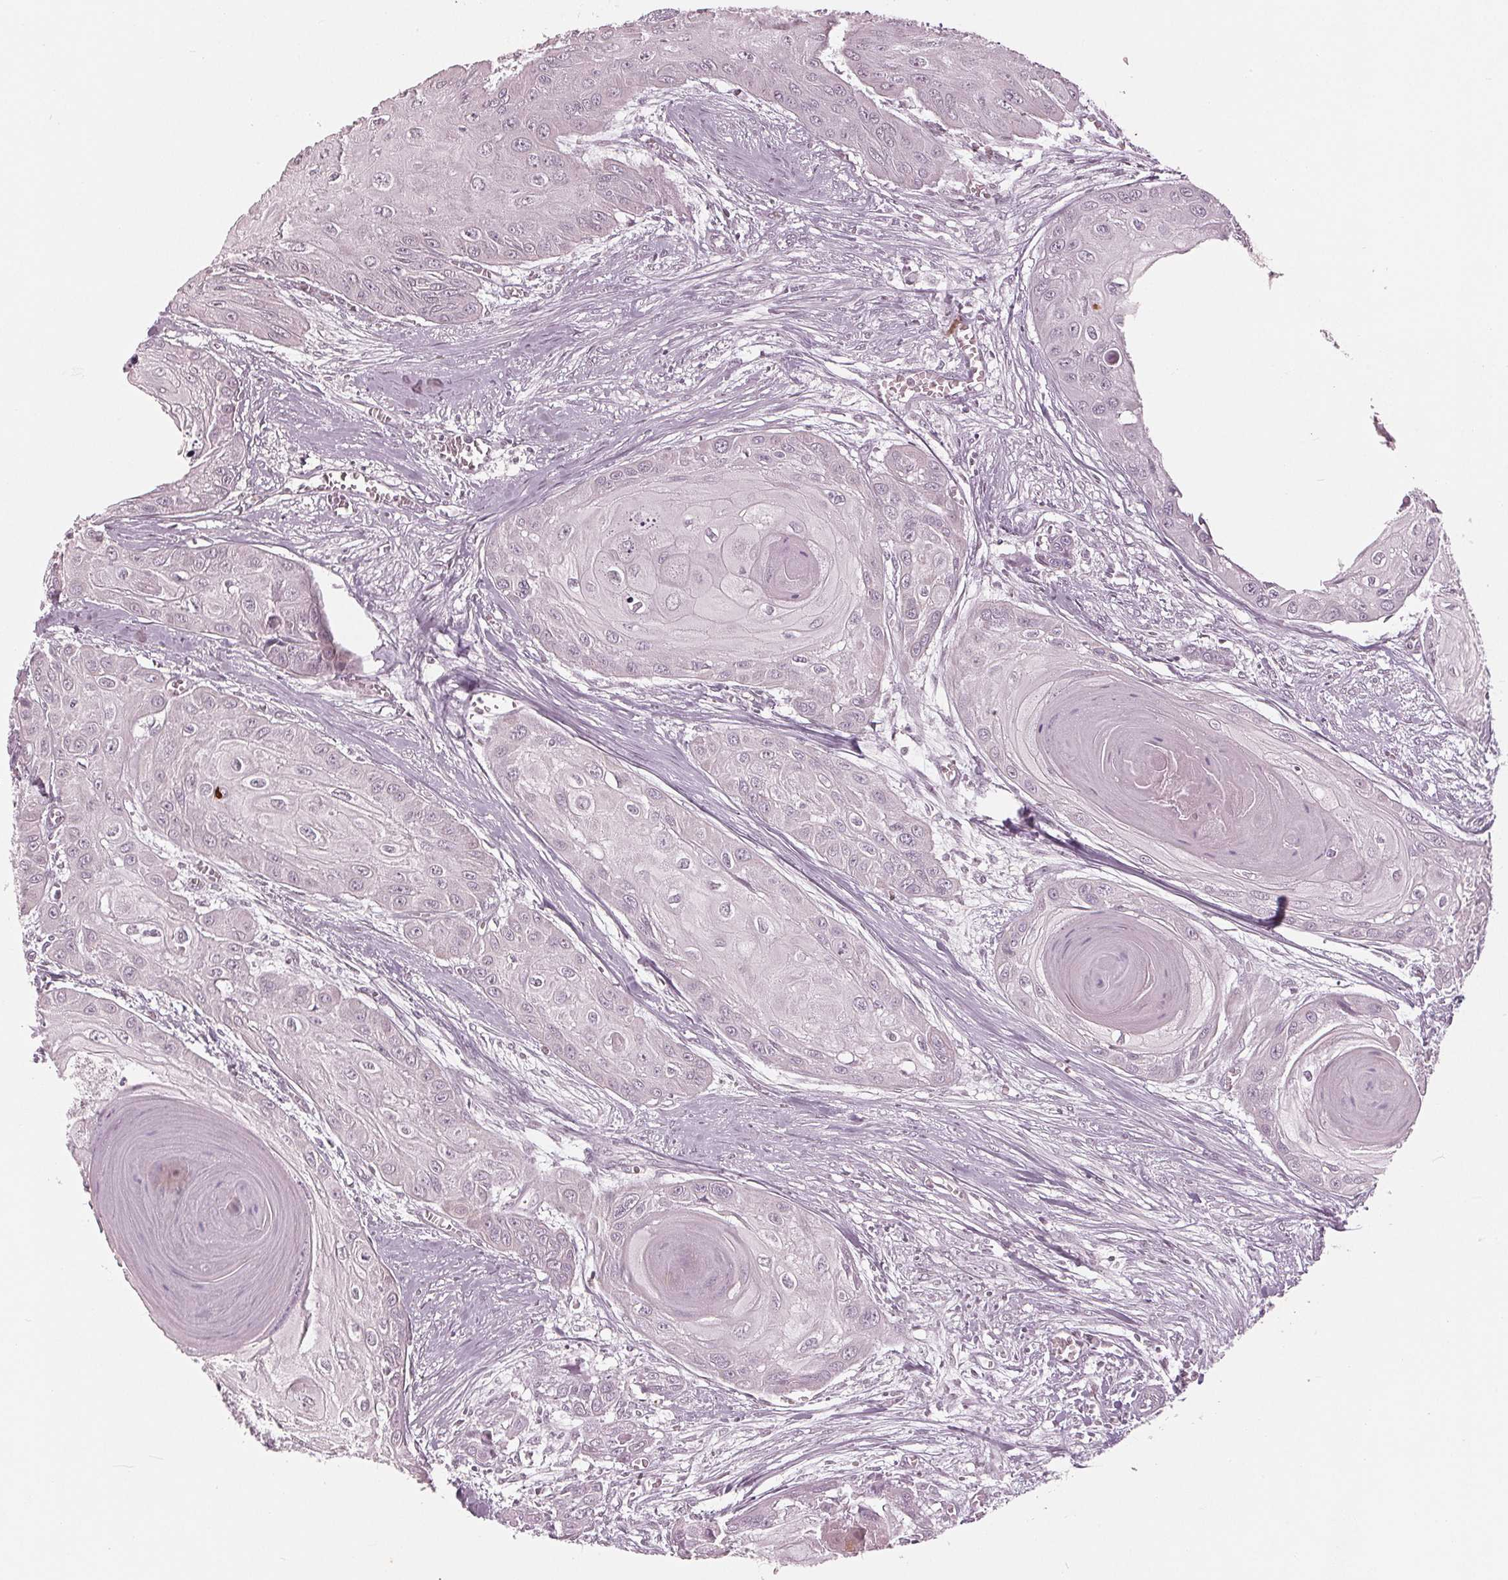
{"staining": {"intensity": "negative", "quantity": "none", "location": "none"}, "tissue": "head and neck cancer", "cell_type": "Tumor cells", "image_type": "cancer", "snomed": [{"axis": "morphology", "description": "Squamous cell carcinoma, NOS"}, {"axis": "topography", "description": "Oral tissue"}, {"axis": "topography", "description": "Head-Neck"}], "caption": "Tumor cells show no significant protein expression in squamous cell carcinoma (head and neck). (DAB (3,3'-diaminobenzidine) IHC with hematoxylin counter stain).", "gene": "DNMT3L", "patient": {"sex": "male", "age": 71}}